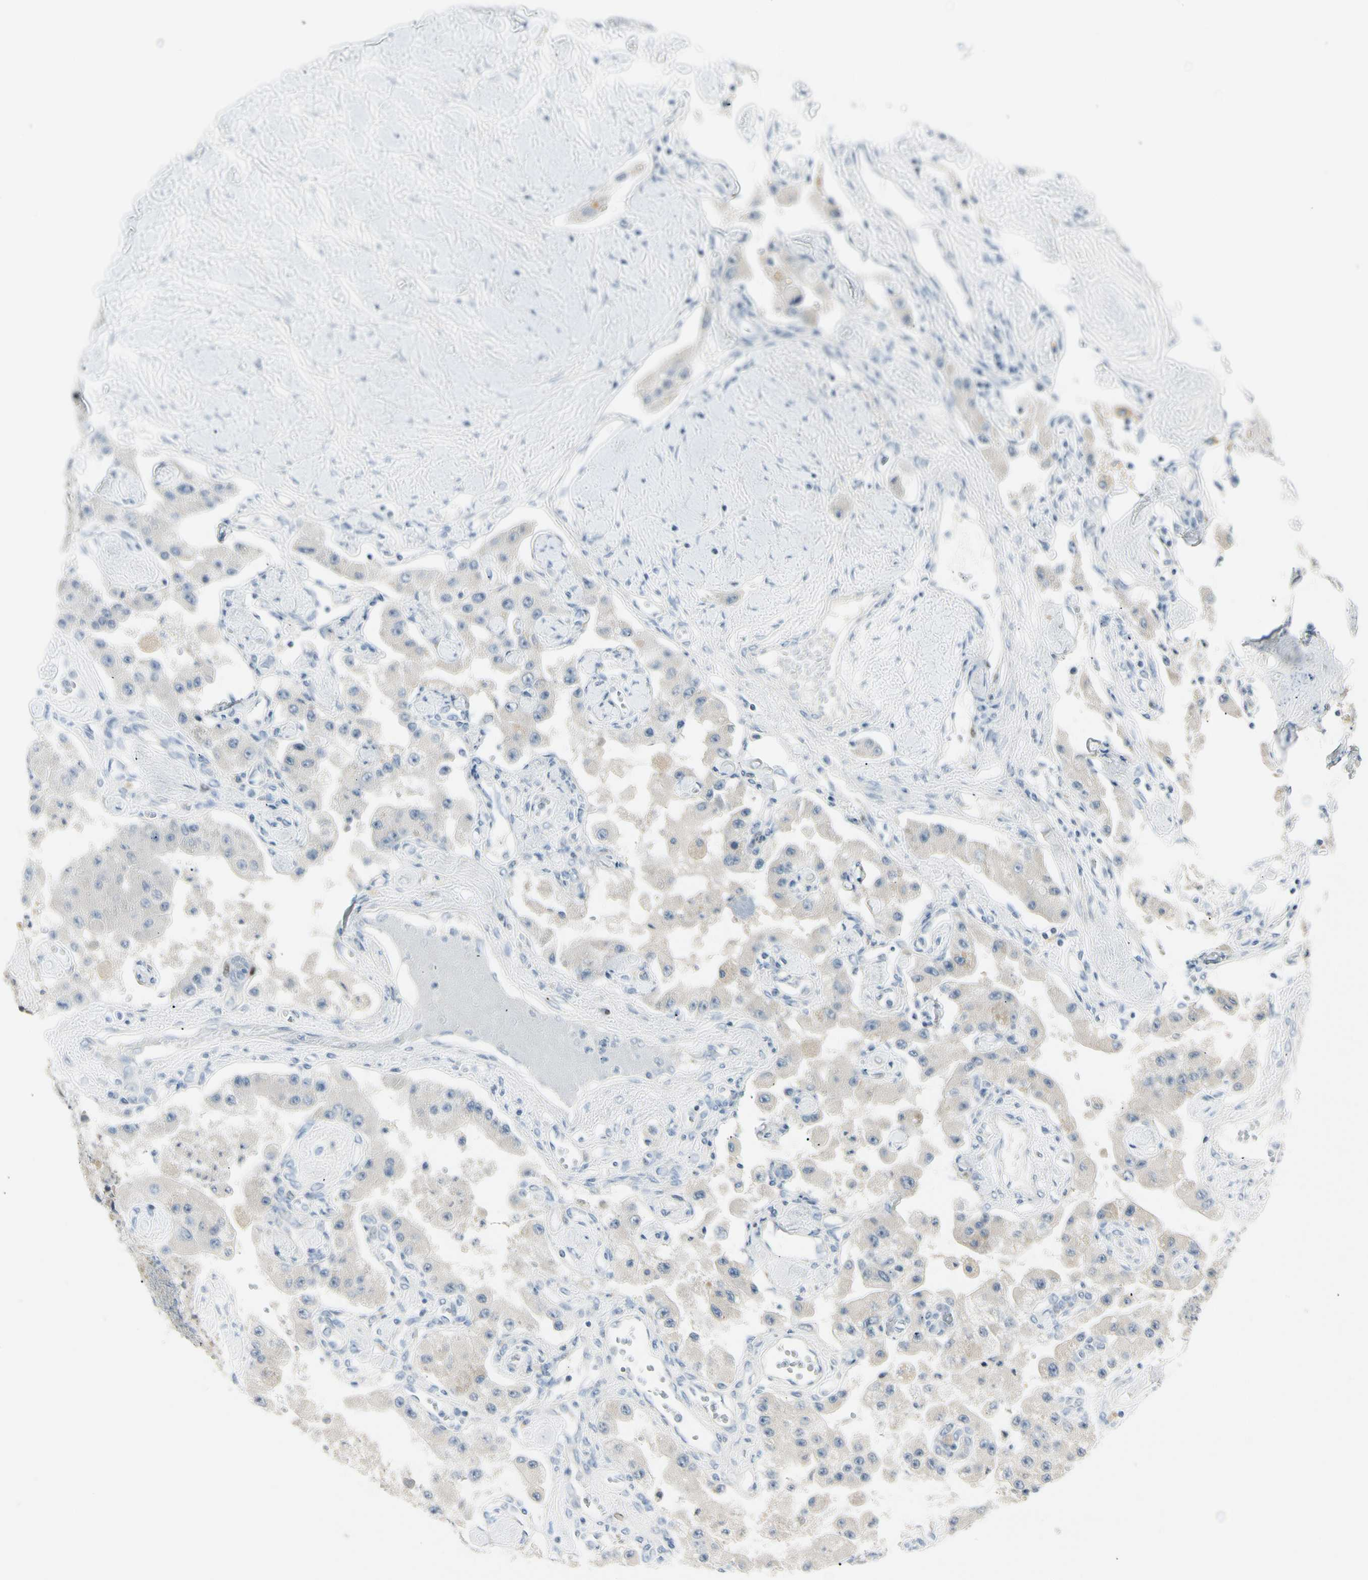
{"staining": {"intensity": "negative", "quantity": "none", "location": "none"}, "tissue": "carcinoid", "cell_type": "Tumor cells", "image_type": "cancer", "snomed": [{"axis": "morphology", "description": "Carcinoid, malignant, NOS"}, {"axis": "topography", "description": "Pancreas"}], "caption": "Tumor cells are negative for brown protein staining in malignant carcinoid. (Immunohistochemistry (ihc), brightfield microscopy, high magnification).", "gene": "PITX1", "patient": {"sex": "male", "age": 41}}